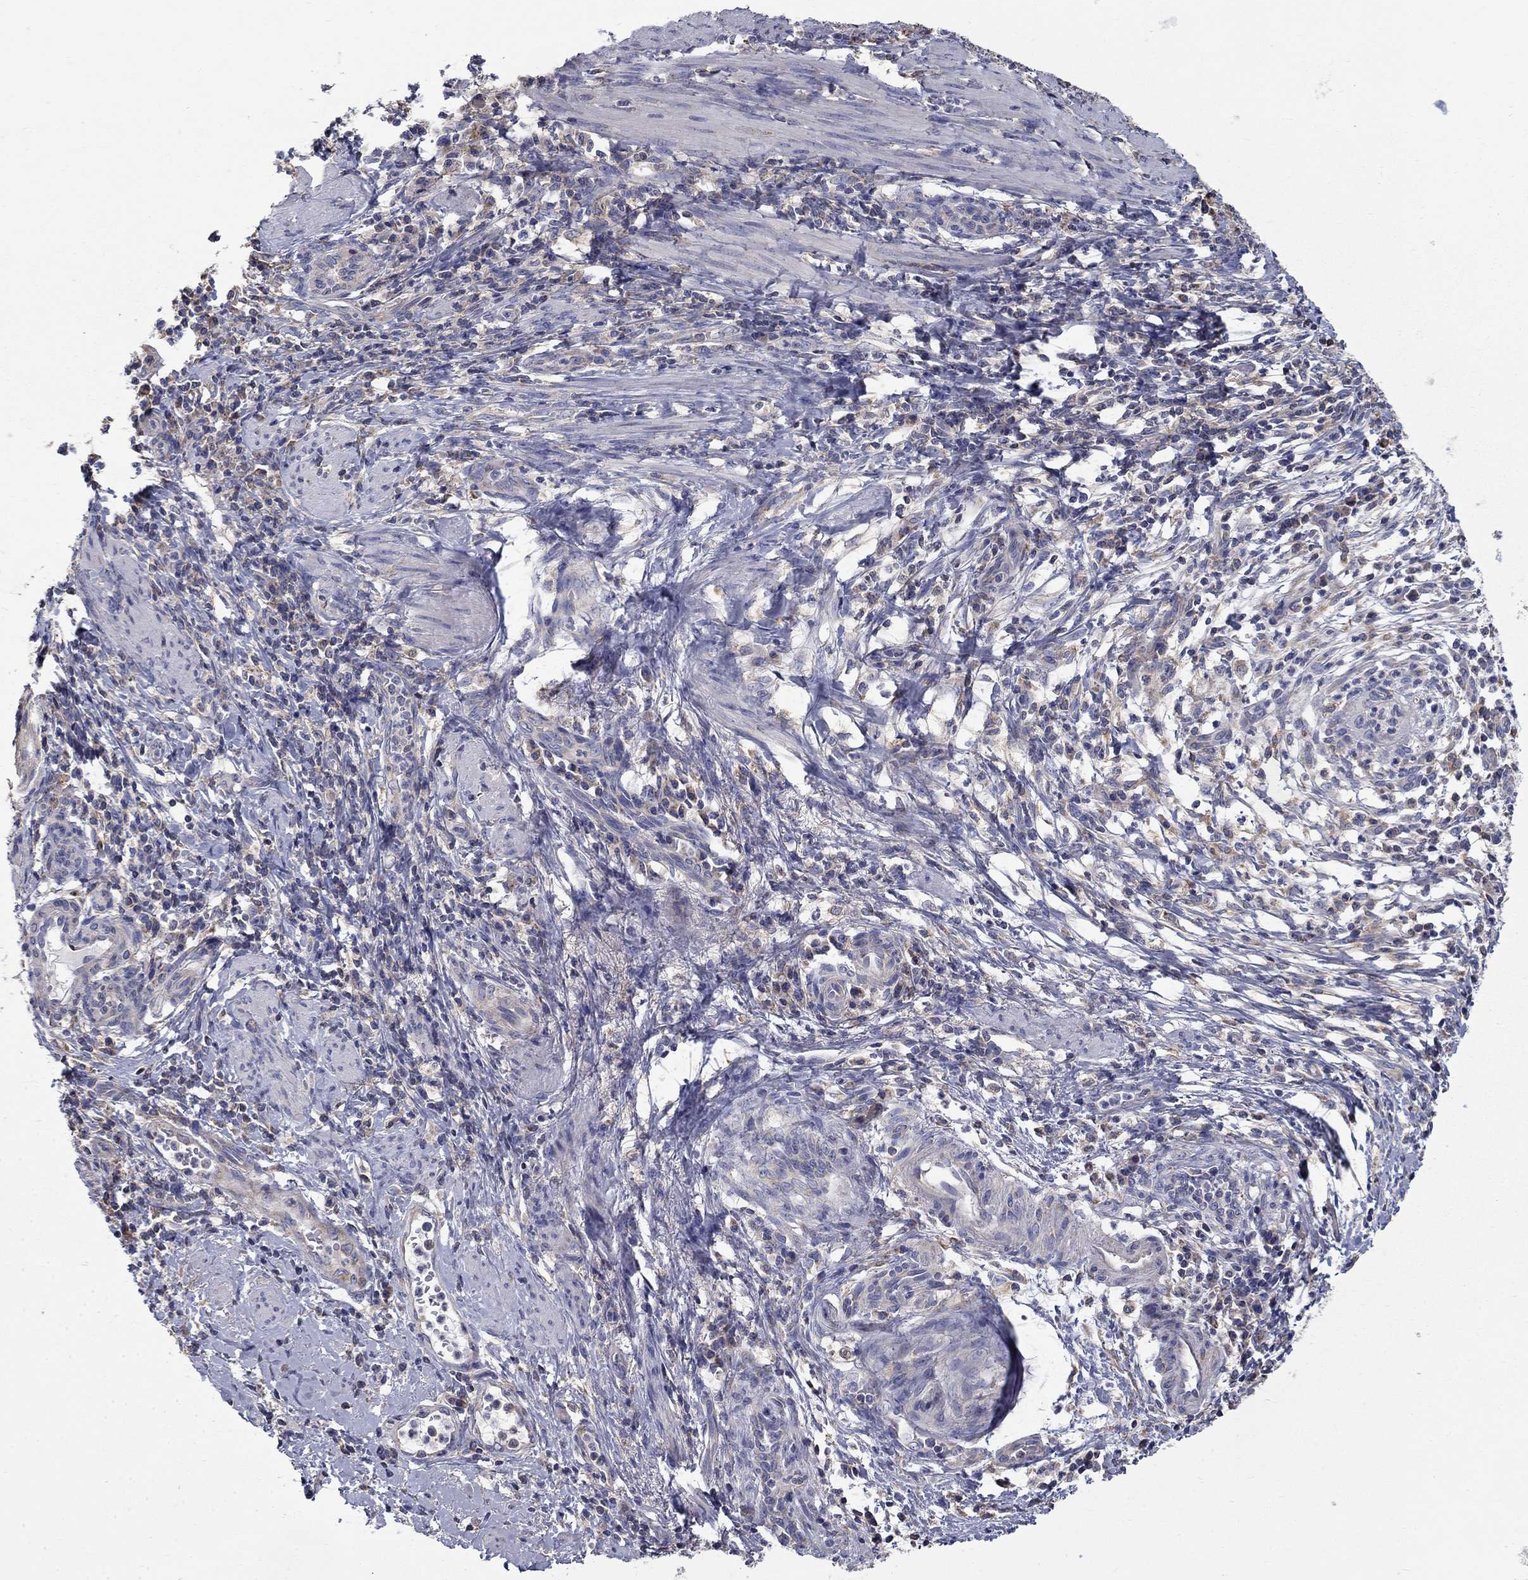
{"staining": {"intensity": "negative", "quantity": "none", "location": "none"}, "tissue": "cervical cancer", "cell_type": "Tumor cells", "image_type": "cancer", "snomed": [{"axis": "morphology", "description": "Squamous cell carcinoma, NOS"}, {"axis": "topography", "description": "Cervix"}], "caption": "This is an immunohistochemistry (IHC) image of human cervical cancer (squamous cell carcinoma). There is no staining in tumor cells.", "gene": "NME5", "patient": {"sex": "female", "age": 26}}